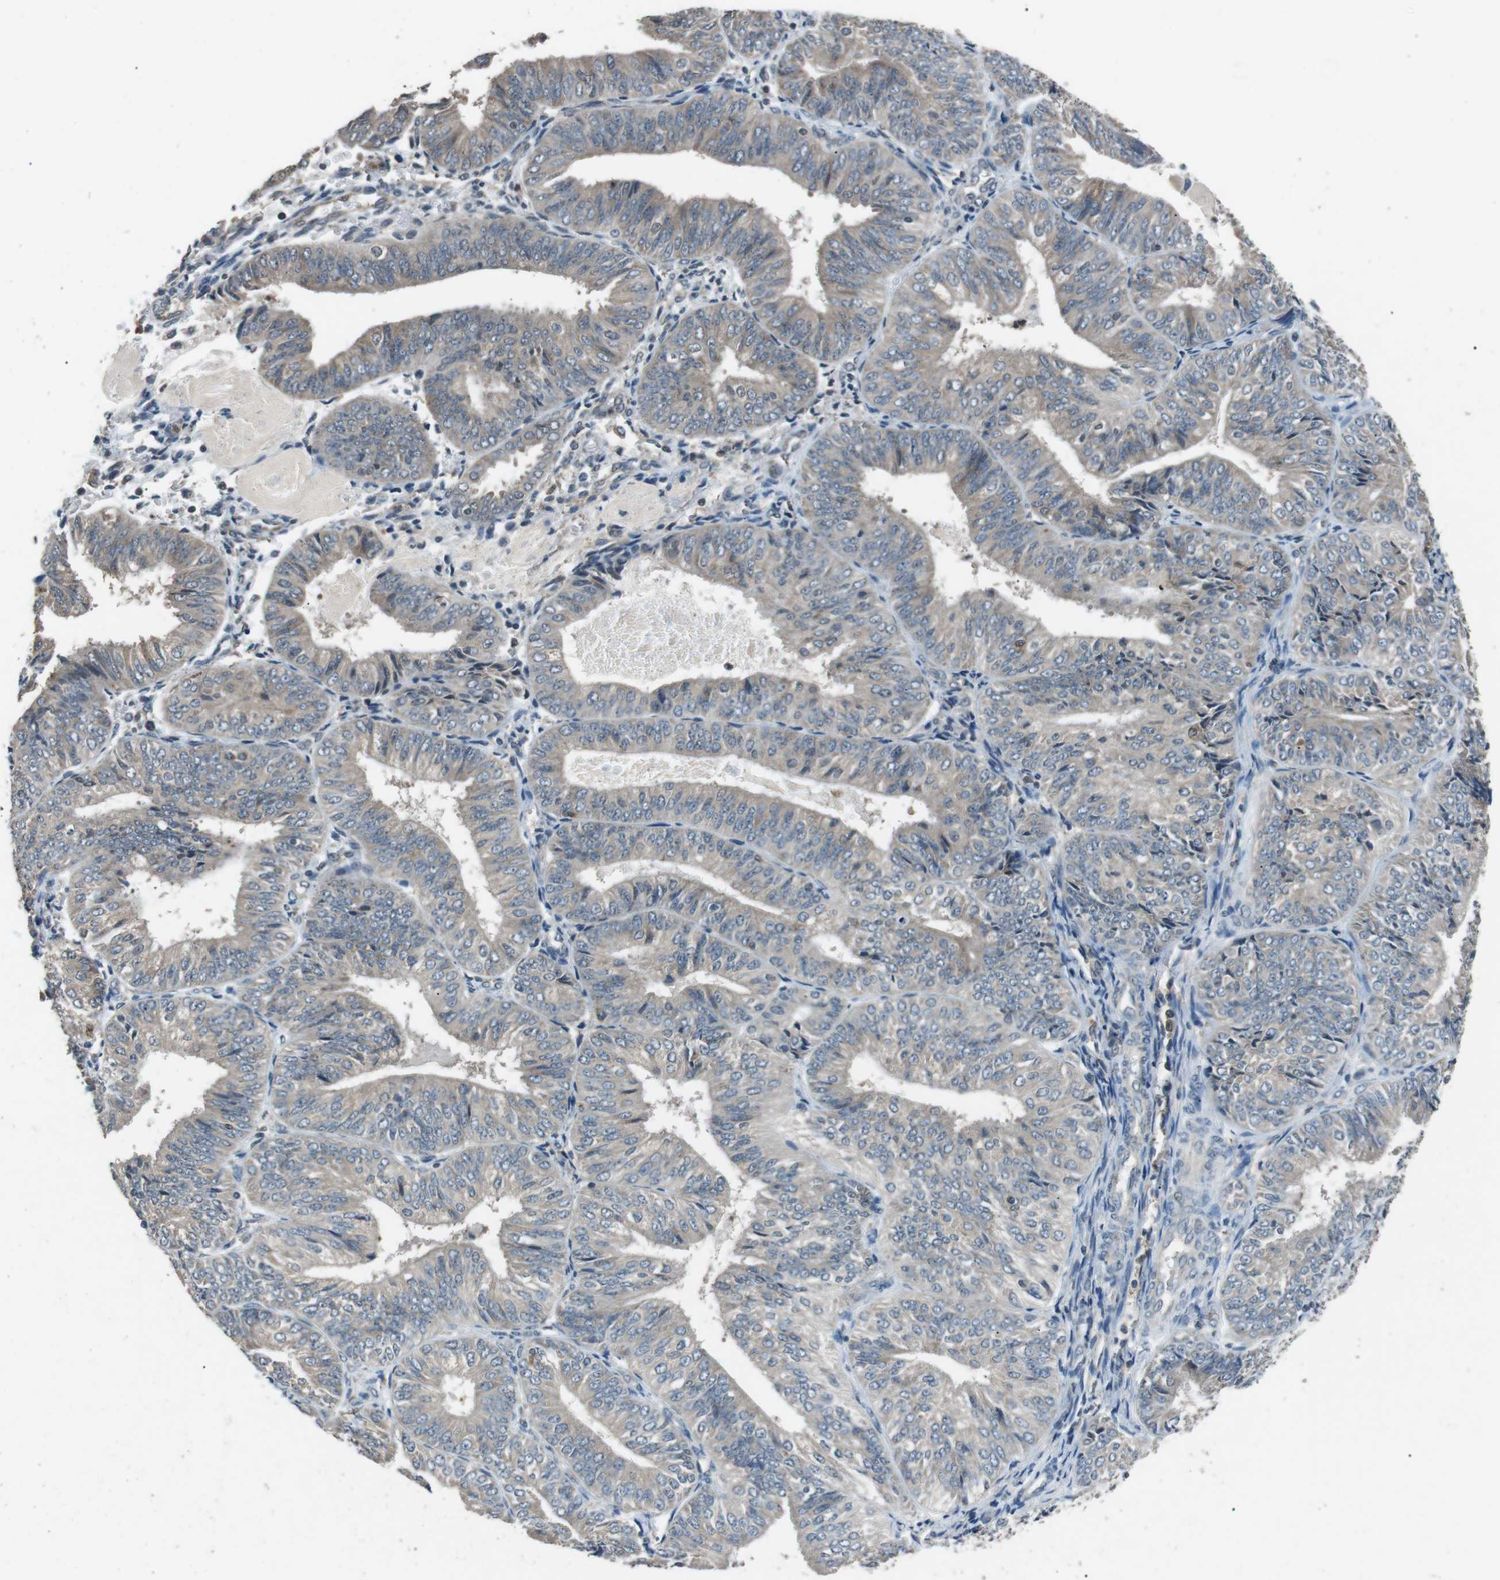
{"staining": {"intensity": "weak", "quantity": "<25%", "location": "cytoplasmic/membranous"}, "tissue": "endometrial cancer", "cell_type": "Tumor cells", "image_type": "cancer", "snomed": [{"axis": "morphology", "description": "Adenocarcinoma, NOS"}, {"axis": "topography", "description": "Uterus"}], "caption": "Immunohistochemistry photomicrograph of neoplastic tissue: endometrial cancer stained with DAB reveals no significant protein staining in tumor cells. Brightfield microscopy of IHC stained with DAB (brown) and hematoxylin (blue), captured at high magnification.", "gene": "NEK7", "patient": {"sex": "female", "age": 60}}